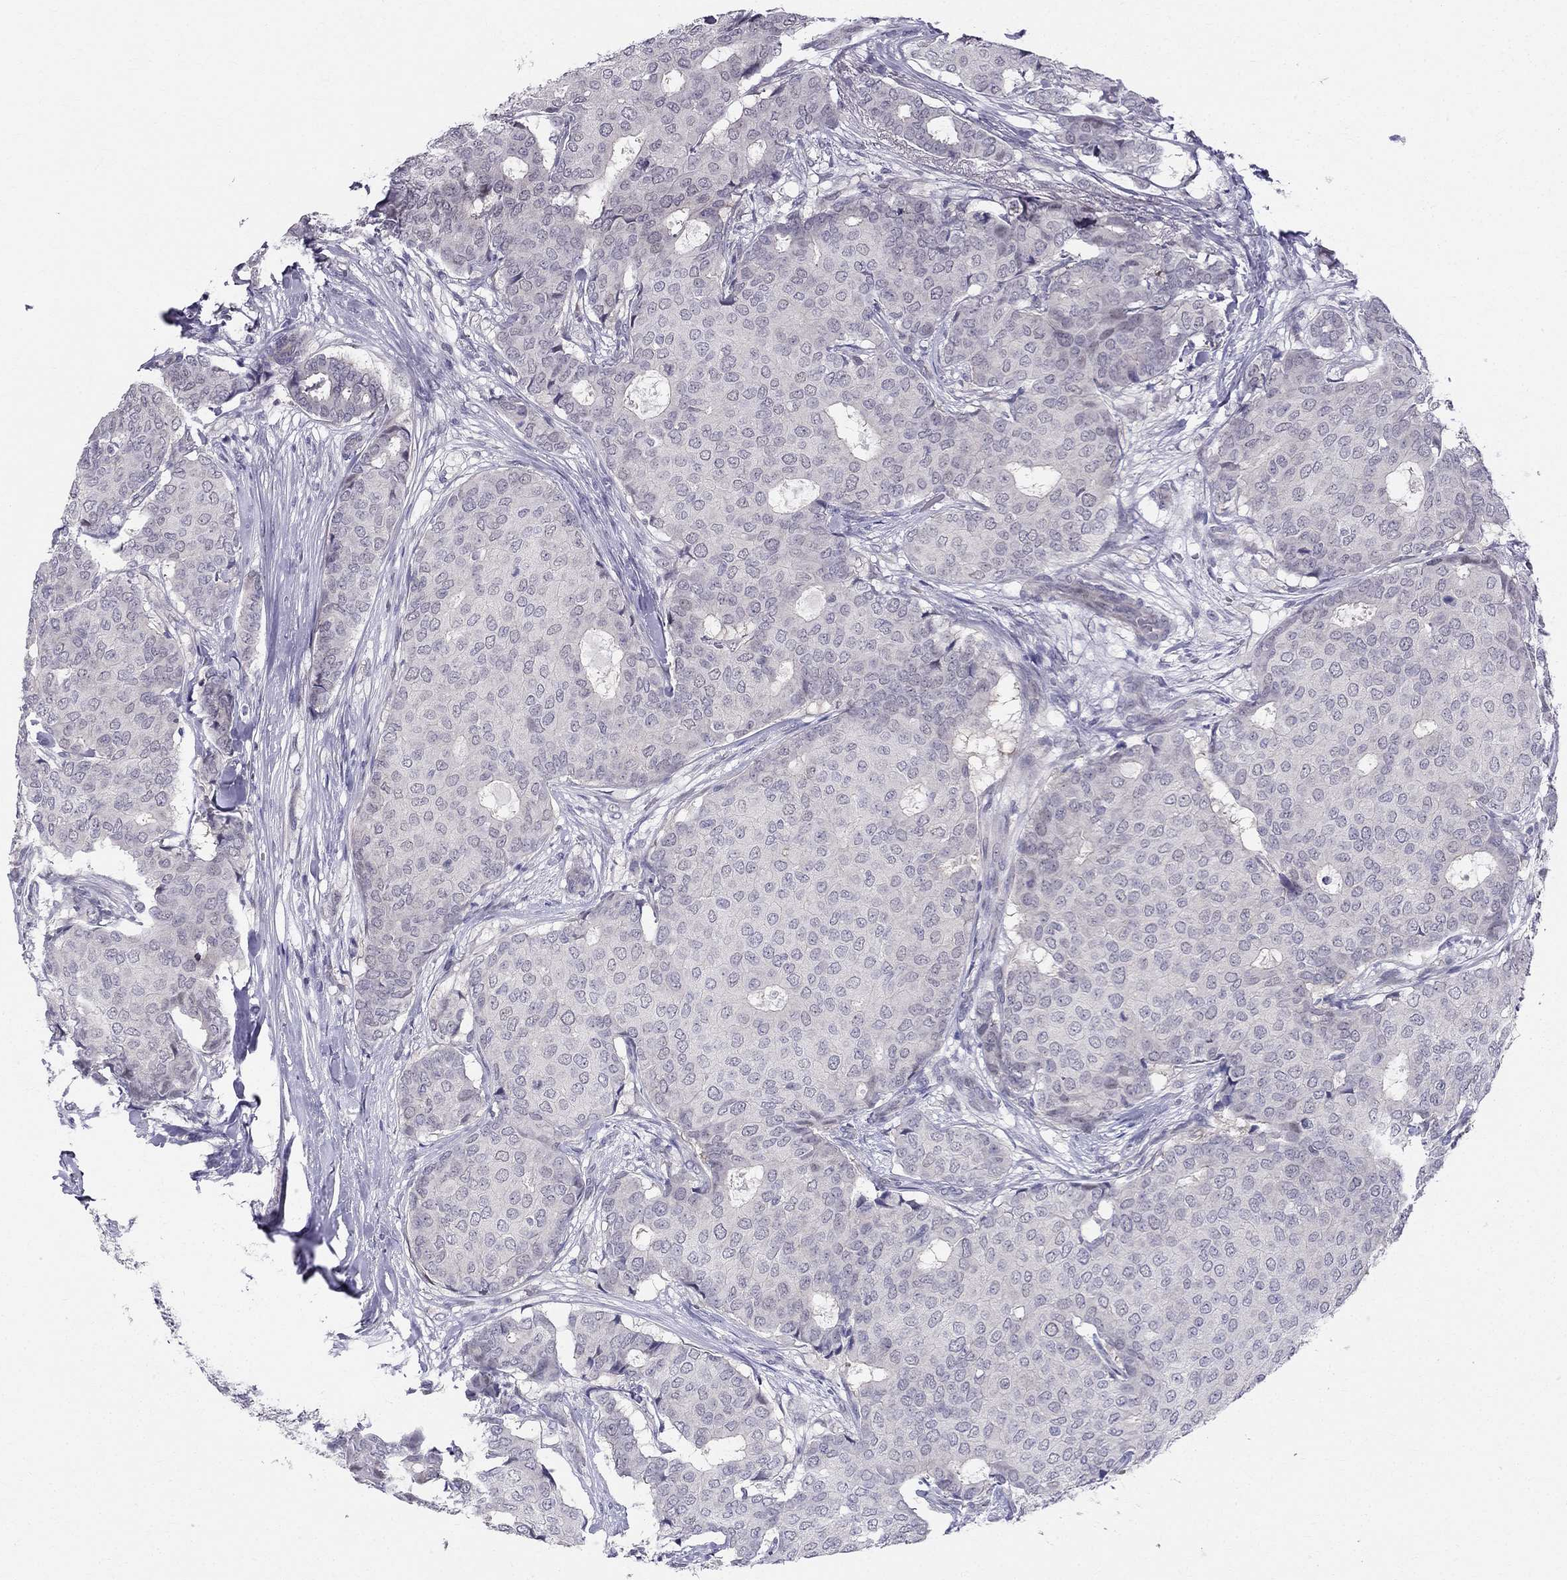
{"staining": {"intensity": "negative", "quantity": "none", "location": "none"}, "tissue": "breast cancer", "cell_type": "Tumor cells", "image_type": "cancer", "snomed": [{"axis": "morphology", "description": "Duct carcinoma"}, {"axis": "topography", "description": "Breast"}], "caption": "Tumor cells are negative for brown protein staining in intraductal carcinoma (breast). The staining is performed using DAB (3,3'-diaminobenzidine) brown chromogen with nuclei counter-stained in using hematoxylin.", "gene": "BAG5", "patient": {"sex": "female", "age": 75}}